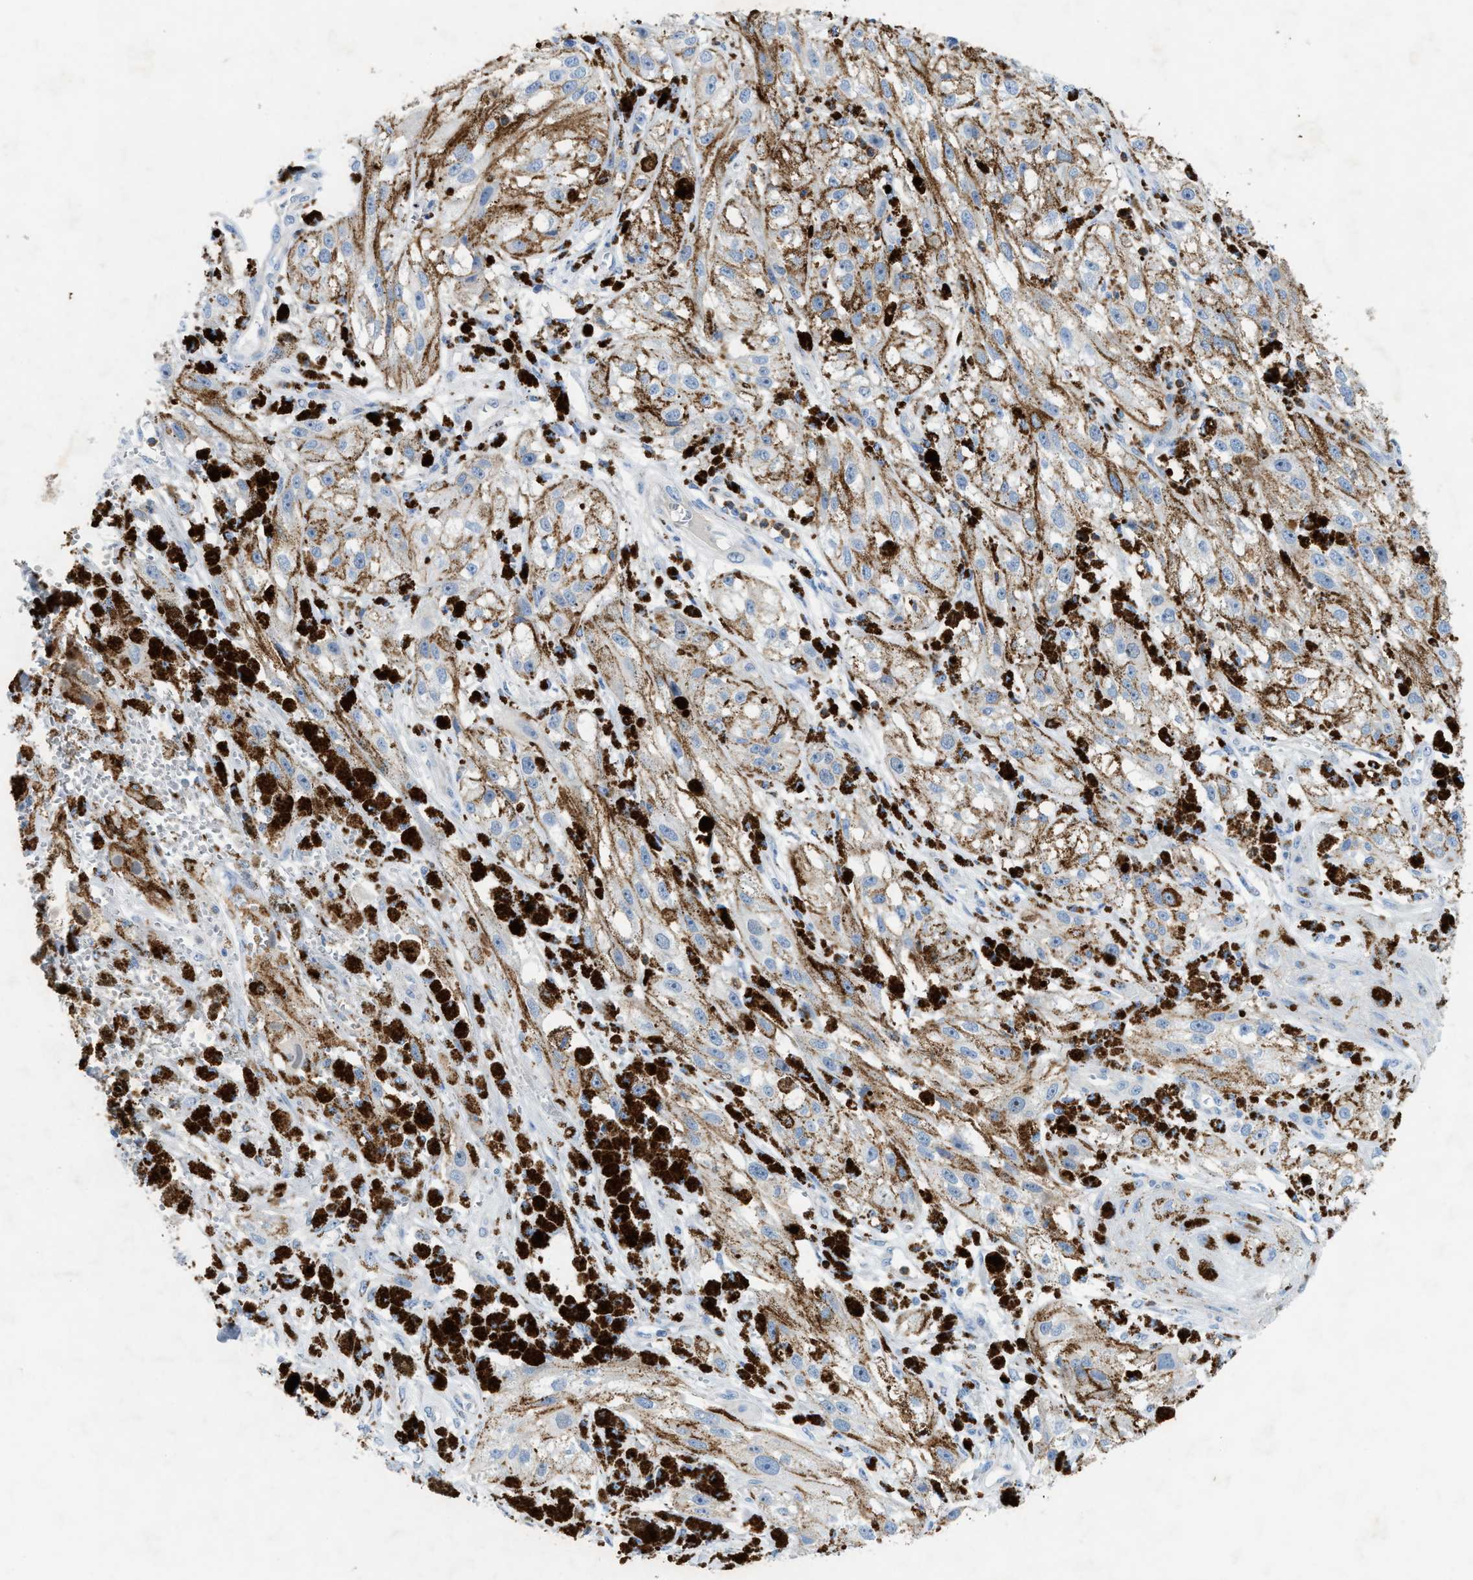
{"staining": {"intensity": "moderate", "quantity": "25%-75%", "location": "cytoplasmic/membranous"}, "tissue": "melanoma", "cell_type": "Tumor cells", "image_type": "cancer", "snomed": [{"axis": "morphology", "description": "Malignant melanoma, NOS"}, {"axis": "topography", "description": "Skin"}], "caption": "Tumor cells show medium levels of moderate cytoplasmic/membranous expression in approximately 25%-75% of cells in melanoma.", "gene": "CMTM1", "patient": {"sex": "male", "age": 88}}